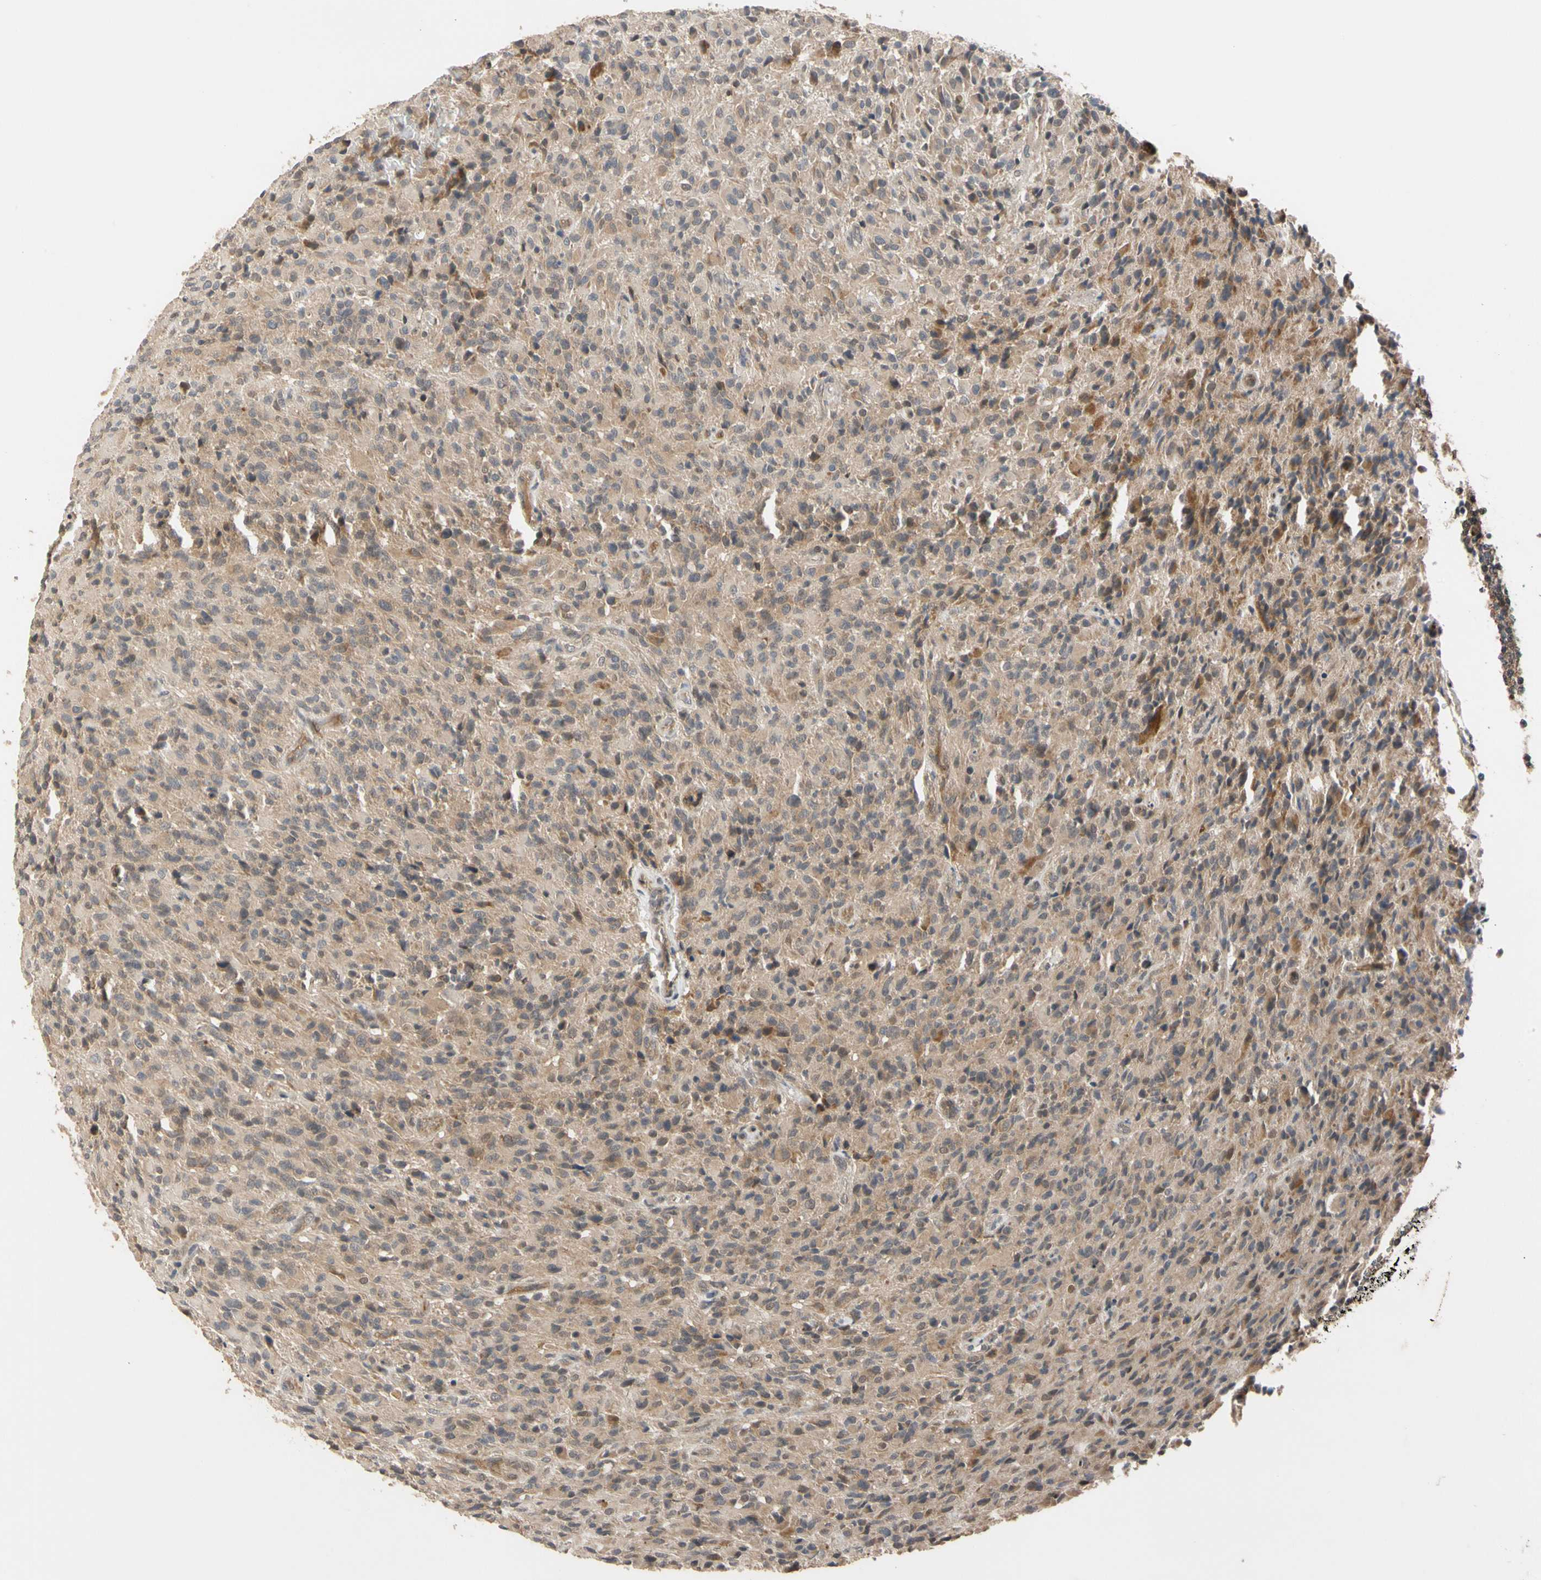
{"staining": {"intensity": "moderate", "quantity": "<25%", "location": "cytoplasmic/membranous"}, "tissue": "glioma", "cell_type": "Tumor cells", "image_type": "cancer", "snomed": [{"axis": "morphology", "description": "Glioma, malignant, High grade"}, {"axis": "topography", "description": "Brain"}], "caption": "Immunohistochemistry of human glioma demonstrates low levels of moderate cytoplasmic/membranous staining in about <25% of tumor cells.", "gene": "CYTIP", "patient": {"sex": "male", "age": 71}}